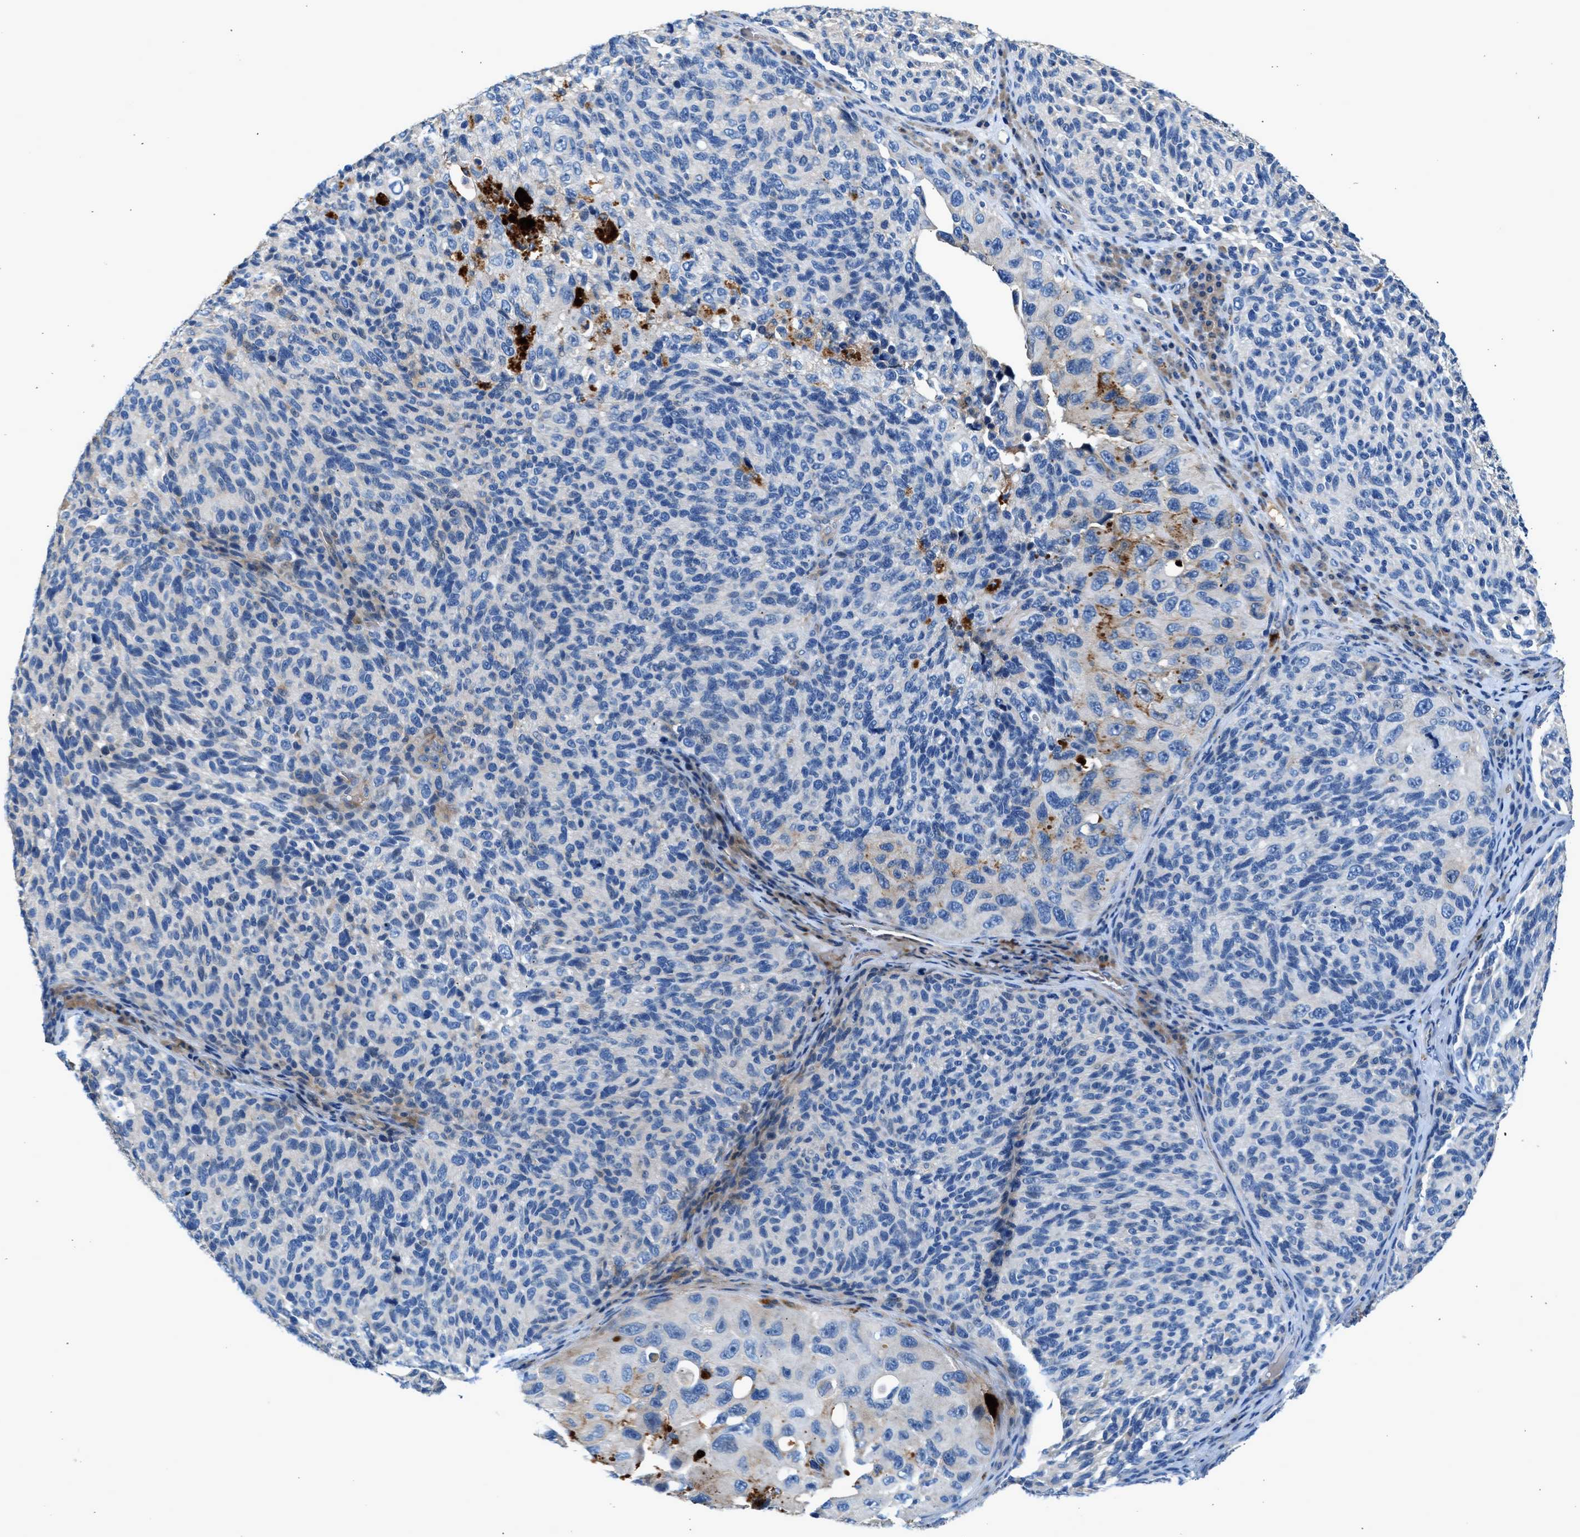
{"staining": {"intensity": "weak", "quantity": "<25%", "location": "cytoplasmic/membranous"}, "tissue": "melanoma", "cell_type": "Tumor cells", "image_type": "cancer", "snomed": [{"axis": "morphology", "description": "Malignant melanoma, NOS"}, {"axis": "topography", "description": "Skin"}], "caption": "This is a image of immunohistochemistry (IHC) staining of malignant melanoma, which shows no staining in tumor cells. (IHC, brightfield microscopy, high magnification).", "gene": "RWDD2B", "patient": {"sex": "female", "age": 73}}